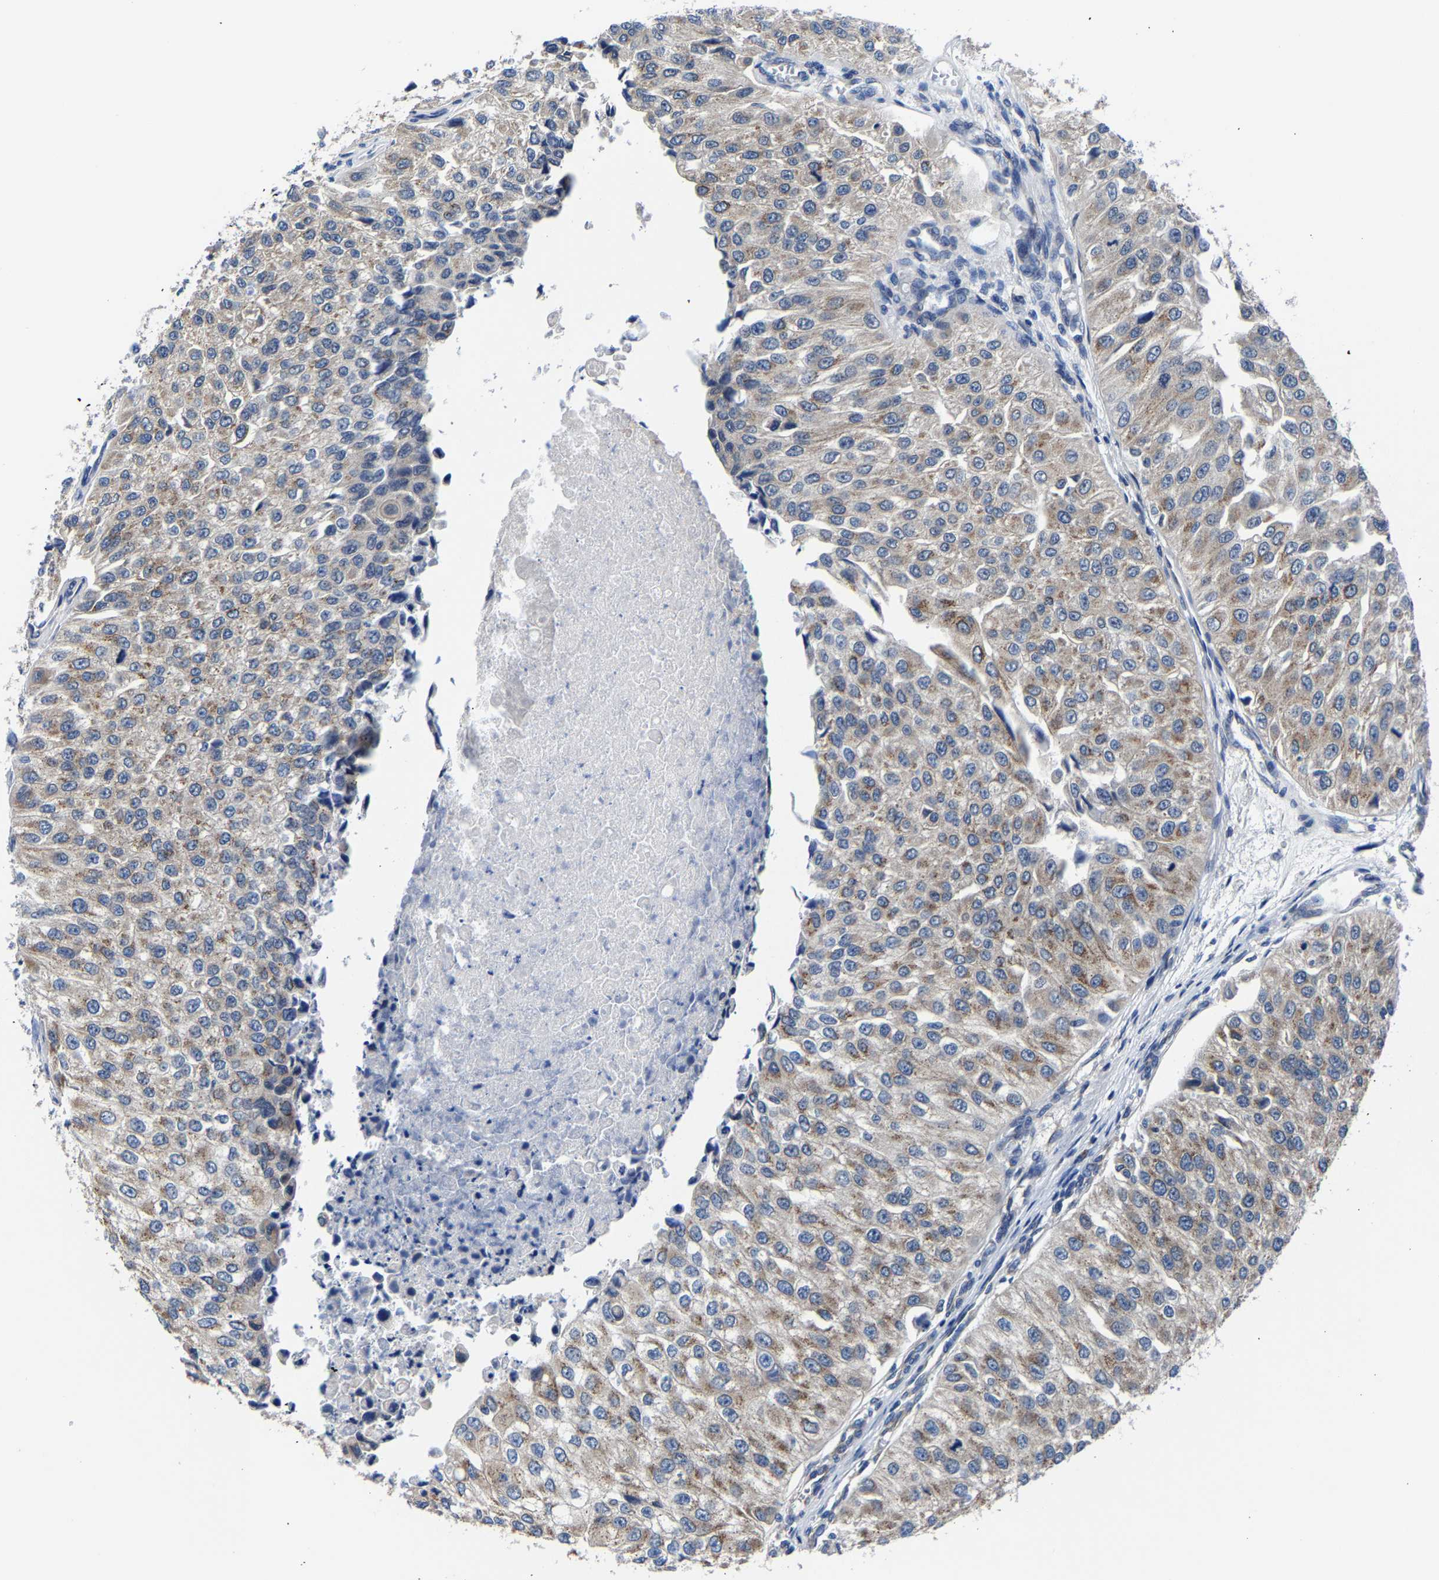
{"staining": {"intensity": "moderate", "quantity": ">75%", "location": "cytoplasmic/membranous"}, "tissue": "urothelial cancer", "cell_type": "Tumor cells", "image_type": "cancer", "snomed": [{"axis": "morphology", "description": "Urothelial carcinoma, High grade"}, {"axis": "topography", "description": "Kidney"}, {"axis": "topography", "description": "Urinary bladder"}], "caption": "High-grade urothelial carcinoma stained for a protein exhibits moderate cytoplasmic/membranous positivity in tumor cells. Nuclei are stained in blue.", "gene": "EBAG9", "patient": {"sex": "male", "age": 77}}